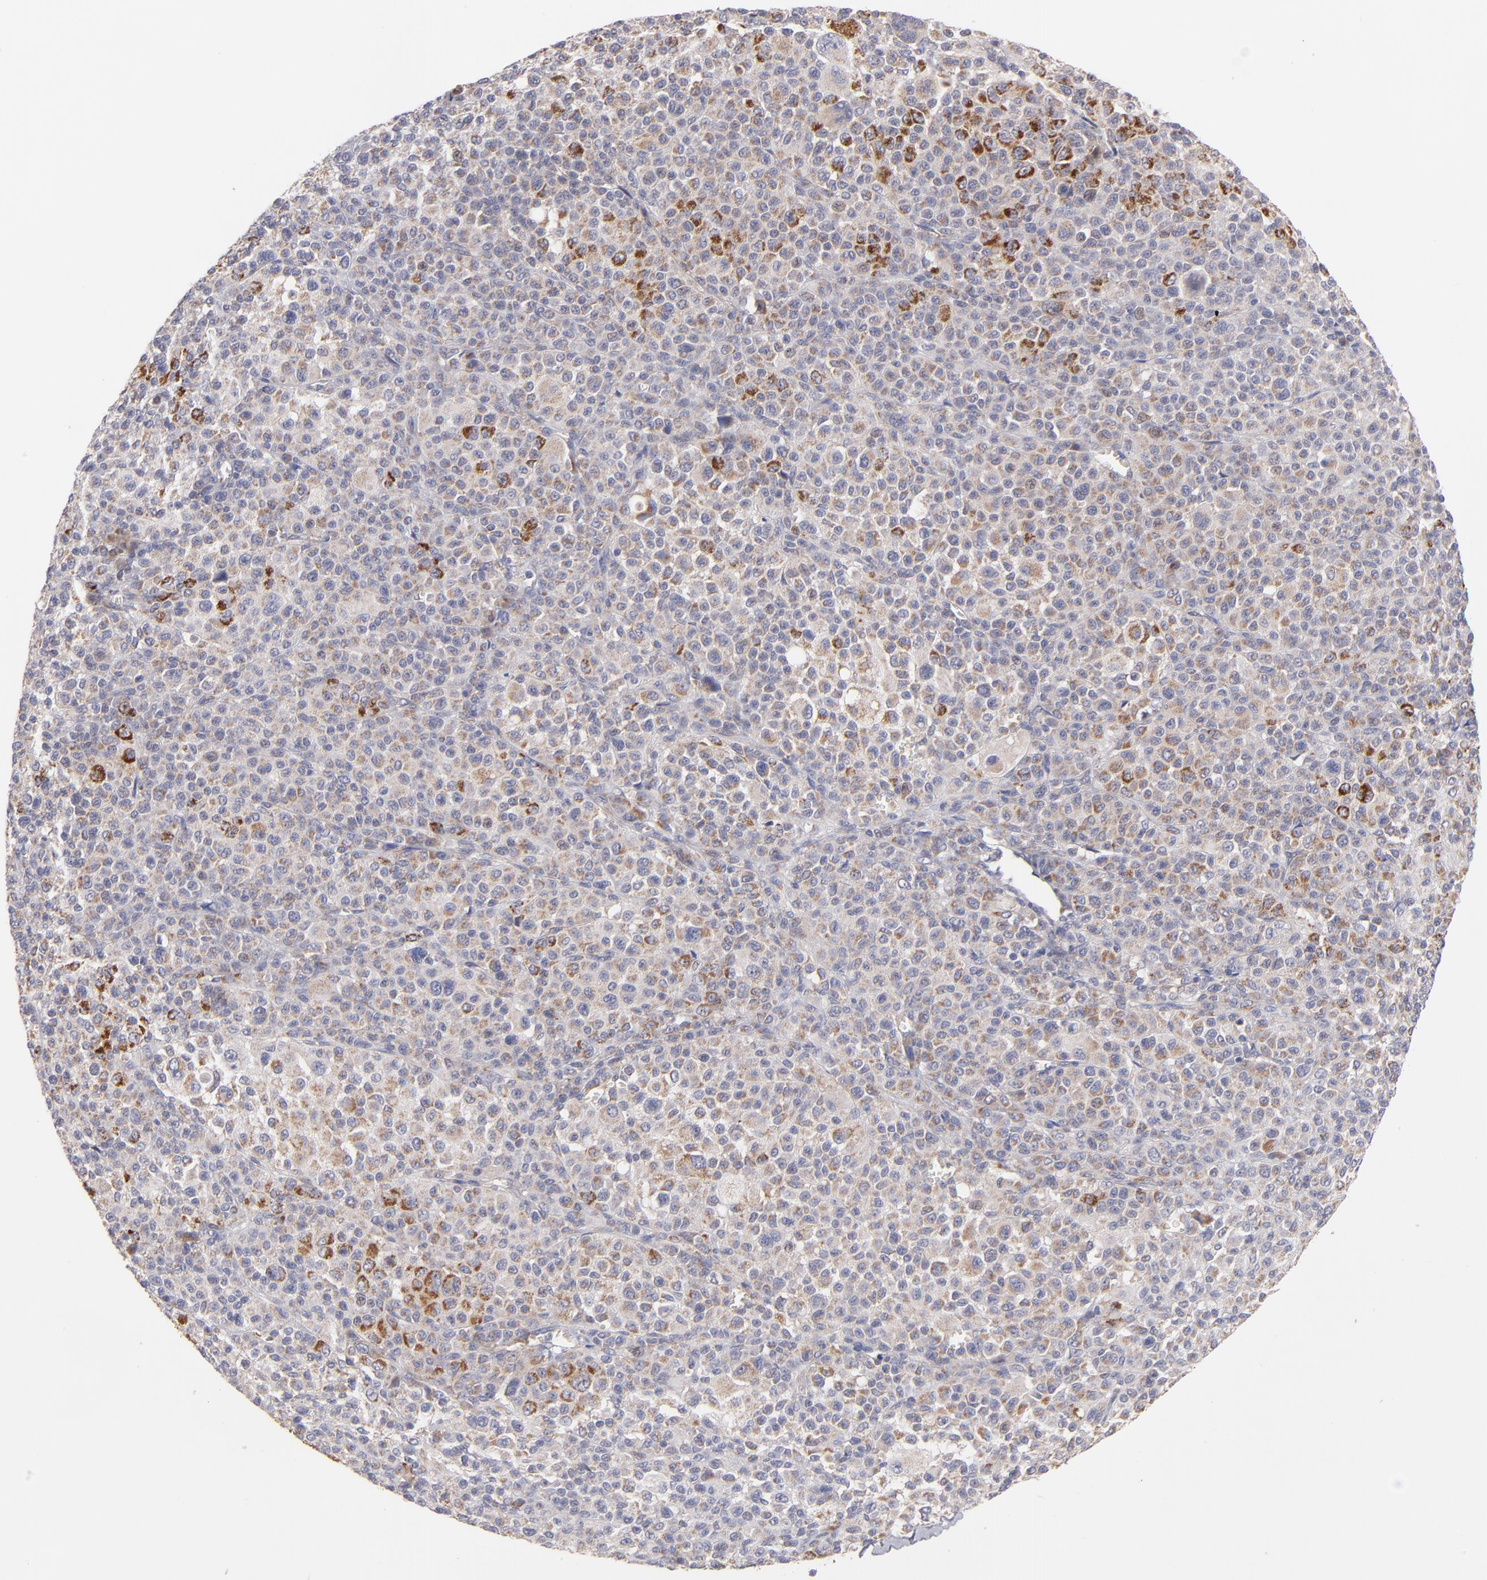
{"staining": {"intensity": "weak", "quantity": ">75%", "location": "cytoplasmic/membranous"}, "tissue": "melanoma", "cell_type": "Tumor cells", "image_type": "cancer", "snomed": [{"axis": "morphology", "description": "Malignant melanoma, Metastatic site"}, {"axis": "topography", "description": "Skin"}], "caption": "Brown immunohistochemical staining in human malignant melanoma (metastatic site) reveals weak cytoplasmic/membranous expression in approximately >75% of tumor cells.", "gene": "HCCS", "patient": {"sex": "female", "age": 74}}